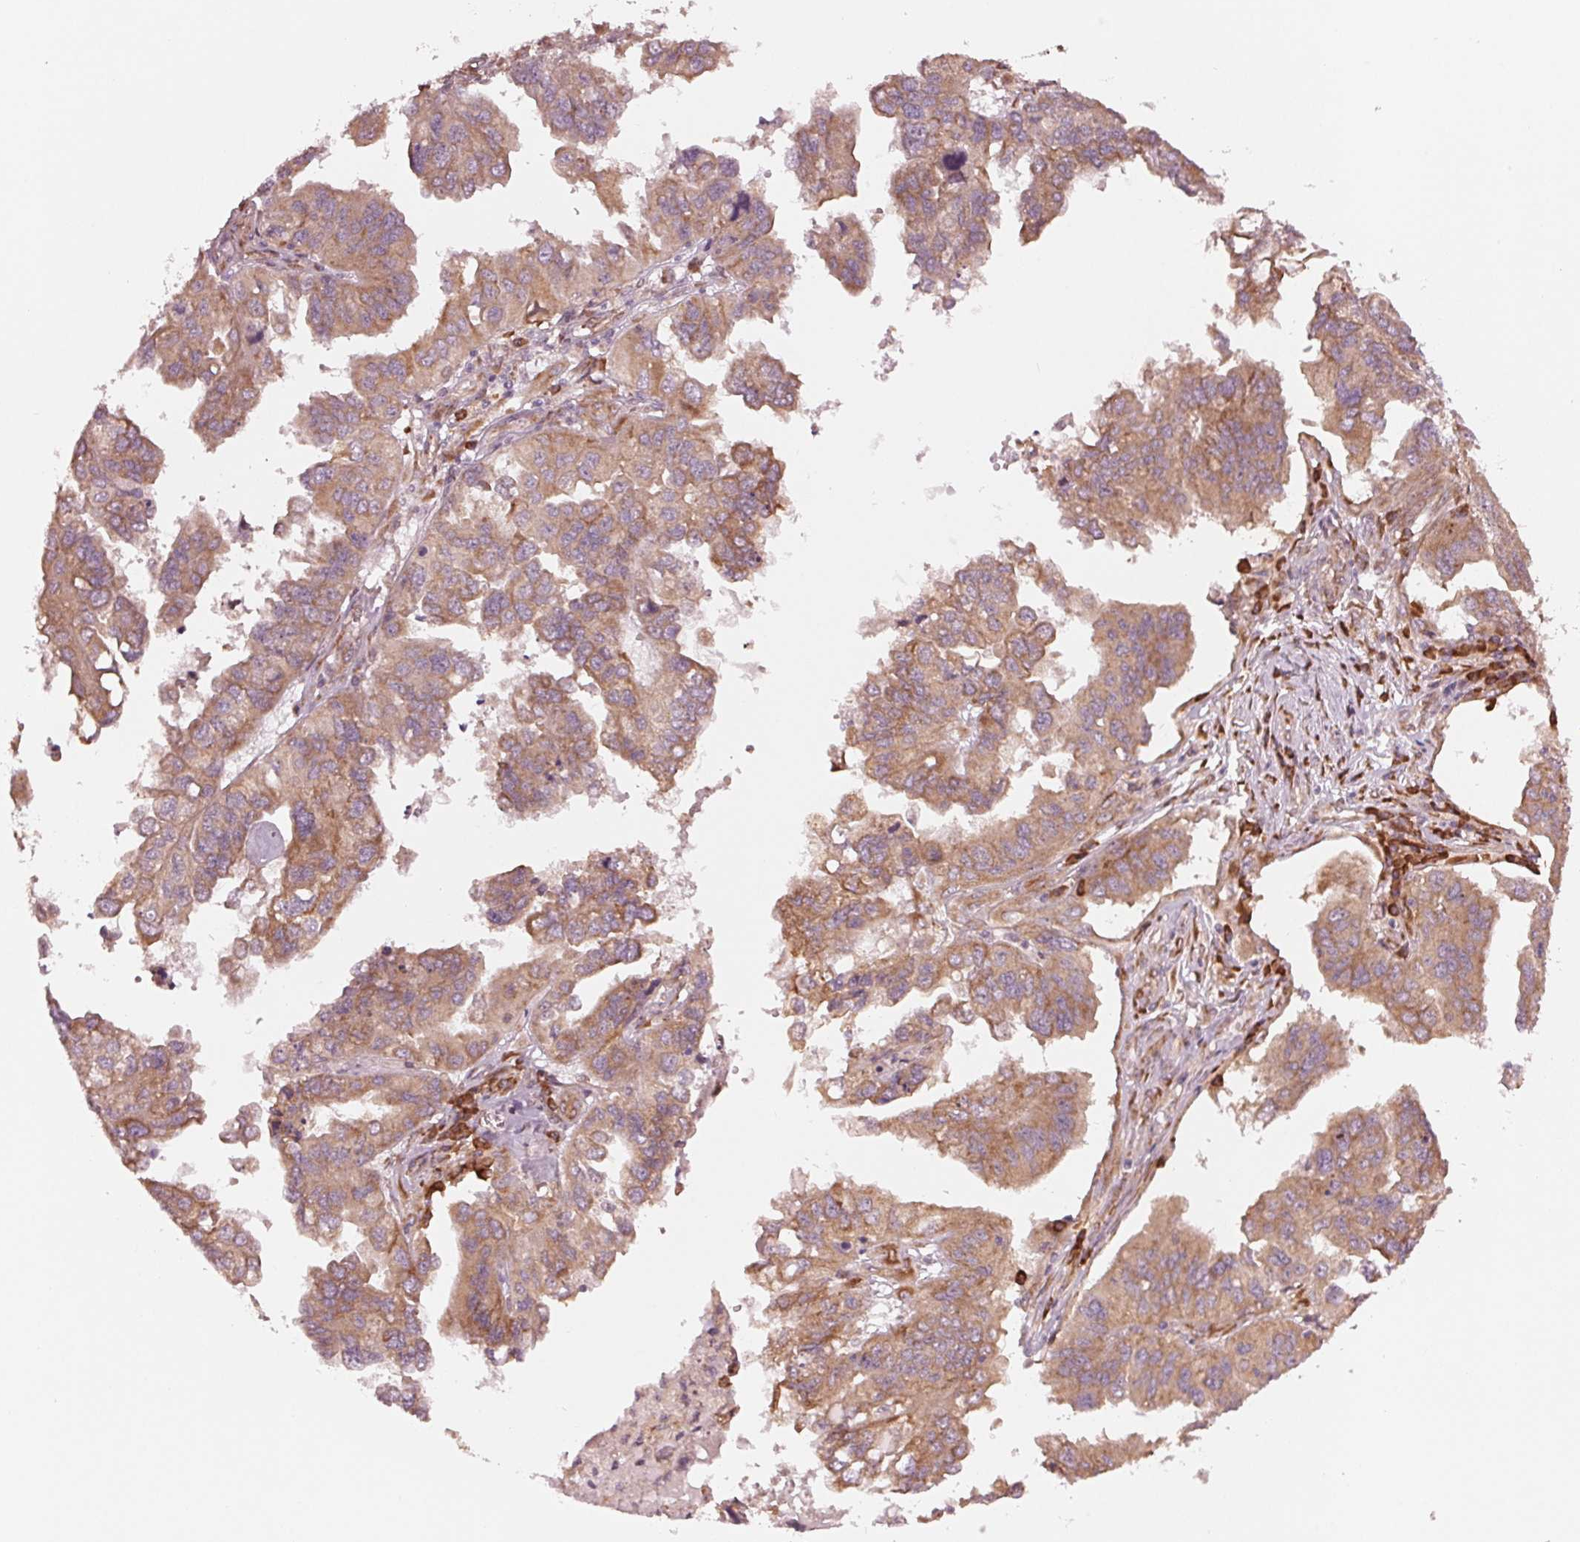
{"staining": {"intensity": "moderate", "quantity": ">75%", "location": "cytoplasmic/membranous"}, "tissue": "ovarian cancer", "cell_type": "Tumor cells", "image_type": "cancer", "snomed": [{"axis": "morphology", "description": "Cystadenocarcinoma, serous, NOS"}, {"axis": "topography", "description": "Ovary"}], "caption": "Ovarian cancer (serous cystadenocarcinoma) was stained to show a protein in brown. There is medium levels of moderate cytoplasmic/membranous staining in approximately >75% of tumor cells. Nuclei are stained in blue.", "gene": "CMIP", "patient": {"sex": "female", "age": 79}}